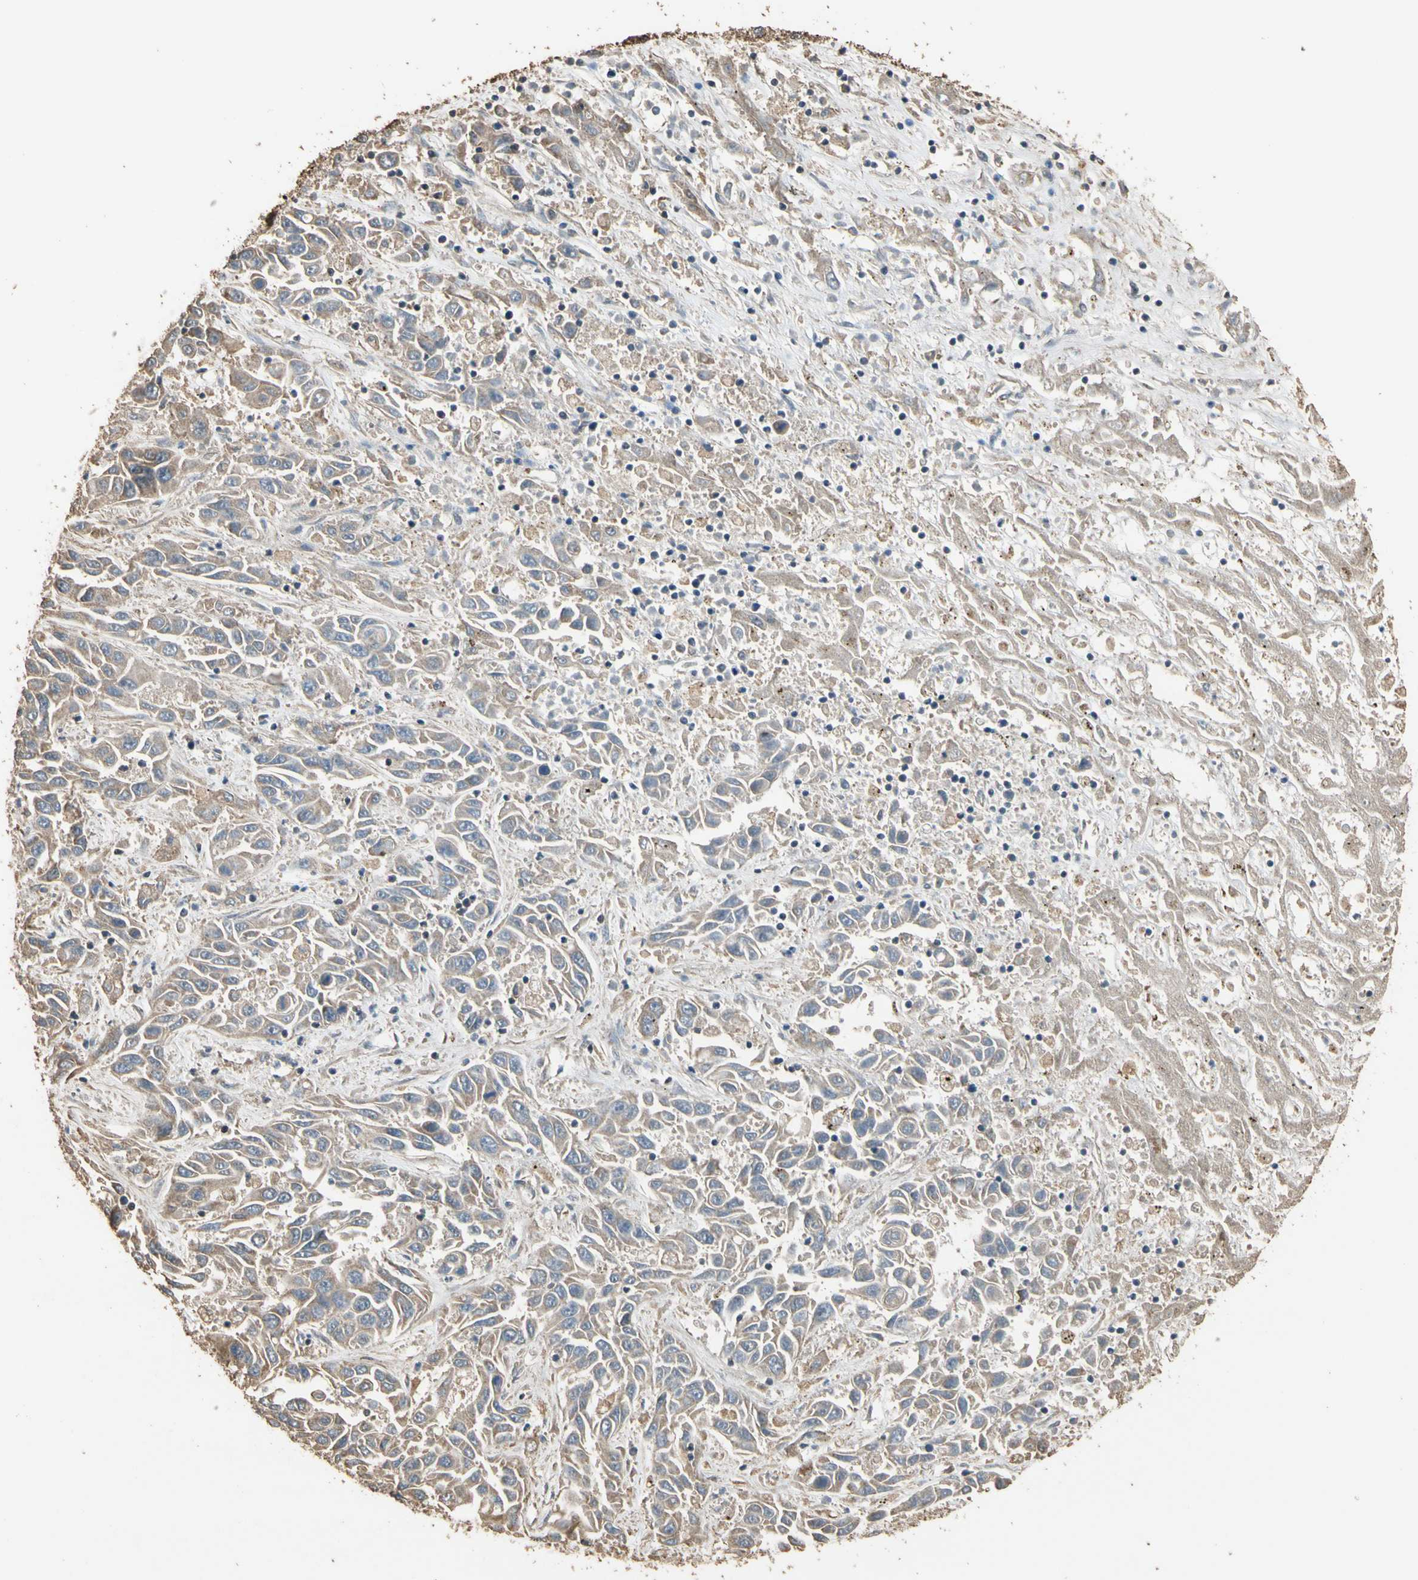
{"staining": {"intensity": "weak", "quantity": ">75%", "location": "cytoplasmic/membranous"}, "tissue": "liver cancer", "cell_type": "Tumor cells", "image_type": "cancer", "snomed": [{"axis": "morphology", "description": "Cholangiocarcinoma"}, {"axis": "topography", "description": "Liver"}], "caption": "High-magnification brightfield microscopy of cholangiocarcinoma (liver) stained with DAB (brown) and counterstained with hematoxylin (blue). tumor cells exhibit weak cytoplasmic/membranous expression is identified in approximately>75% of cells.", "gene": "STX18", "patient": {"sex": "female", "age": 52}}